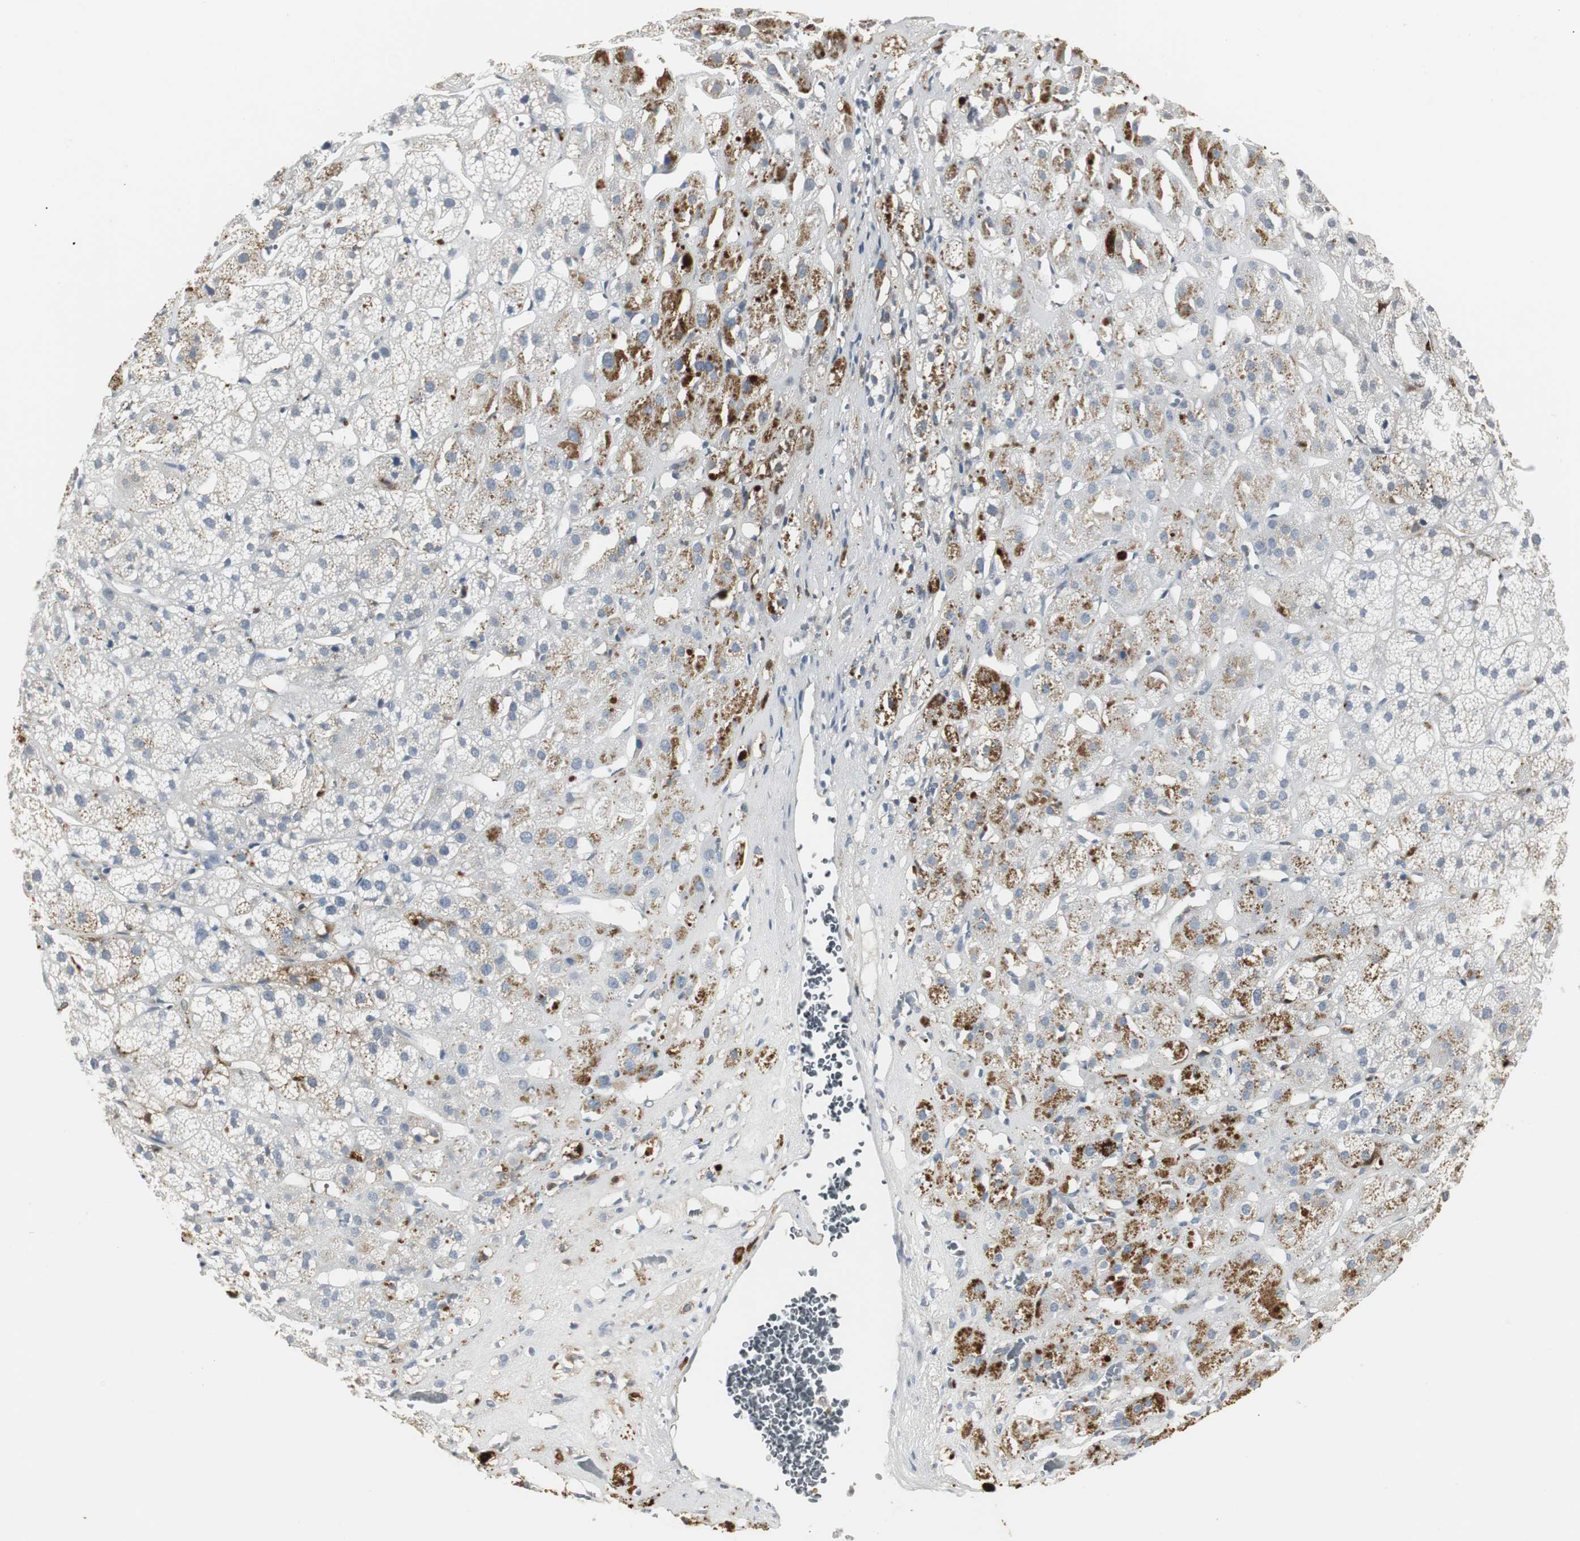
{"staining": {"intensity": "strong", "quantity": "<25%", "location": "cytoplasmic/membranous"}, "tissue": "adrenal gland", "cell_type": "Glandular cells", "image_type": "normal", "snomed": [{"axis": "morphology", "description": "Normal tissue, NOS"}, {"axis": "topography", "description": "Adrenal gland"}], "caption": "Brown immunohistochemical staining in normal adrenal gland shows strong cytoplasmic/membranous positivity in approximately <25% of glandular cells. The protein is stained brown, and the nuclei are stained in blue (DAB IHC with brightfield microscopy, high magnification).", "gene": "PI15", "patient": {"sex": "female", "age": 71}}